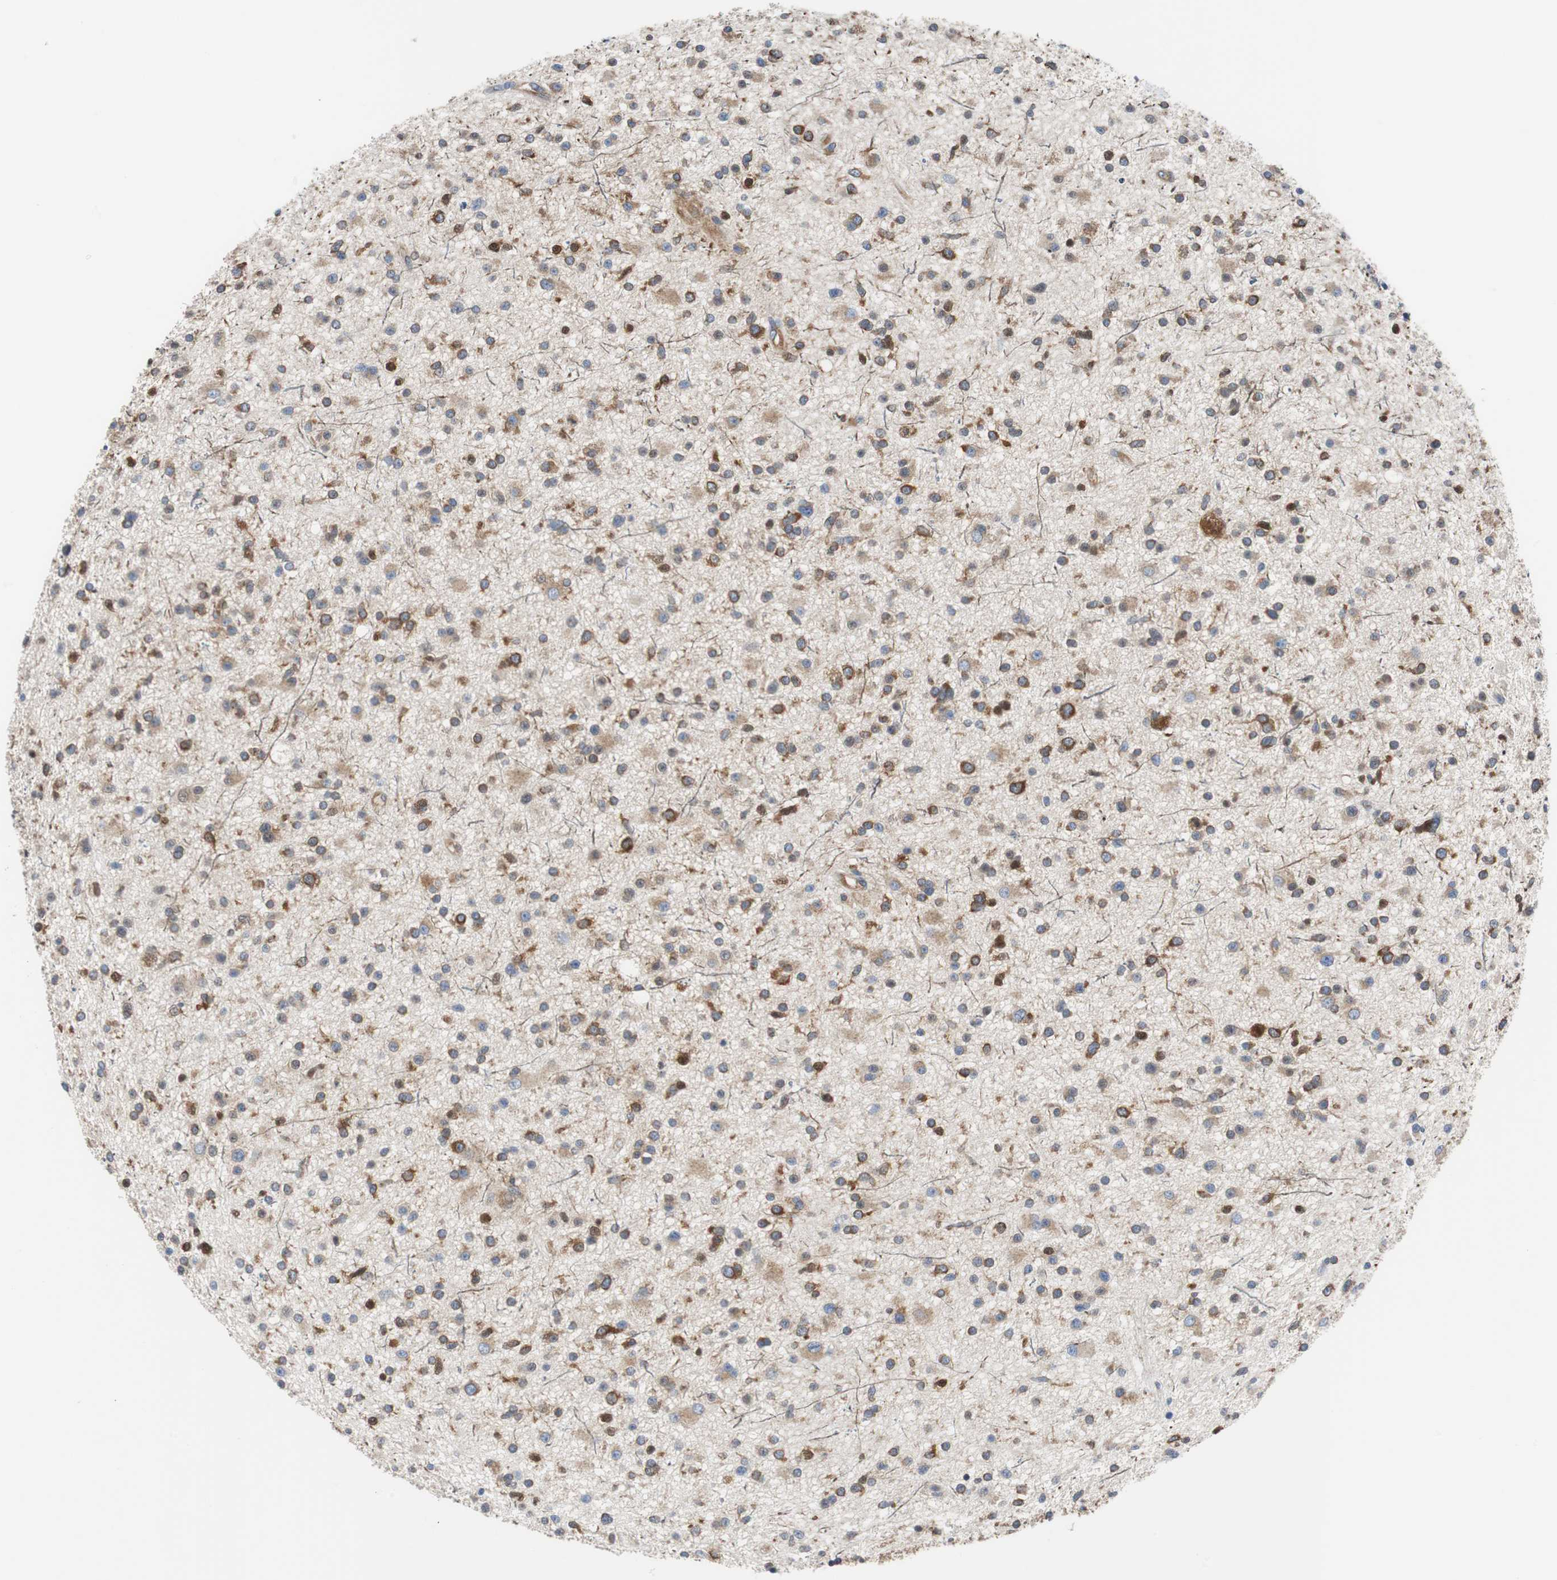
{"staining": {"intensity": "moderate", "quantity": ">75%", "location": "cytoplasmic/membranous"}, "tissue": "glioma", "cell_type": "Tumor cells", "image_type": "cancer", "snomed": [{"axis": "morphology", "description": "Glioma, malignant, High grade"}, {"axis": "topography", "description": "Brain"}], "caption": "Brown immunohistochemical staining in malignant glioma (high-grade) shows moderate cytoplasmic/membranous staining in about >75% of tumor cells.", "gene": "BRAF", "patient": {"sex": "male", "age": 33}}